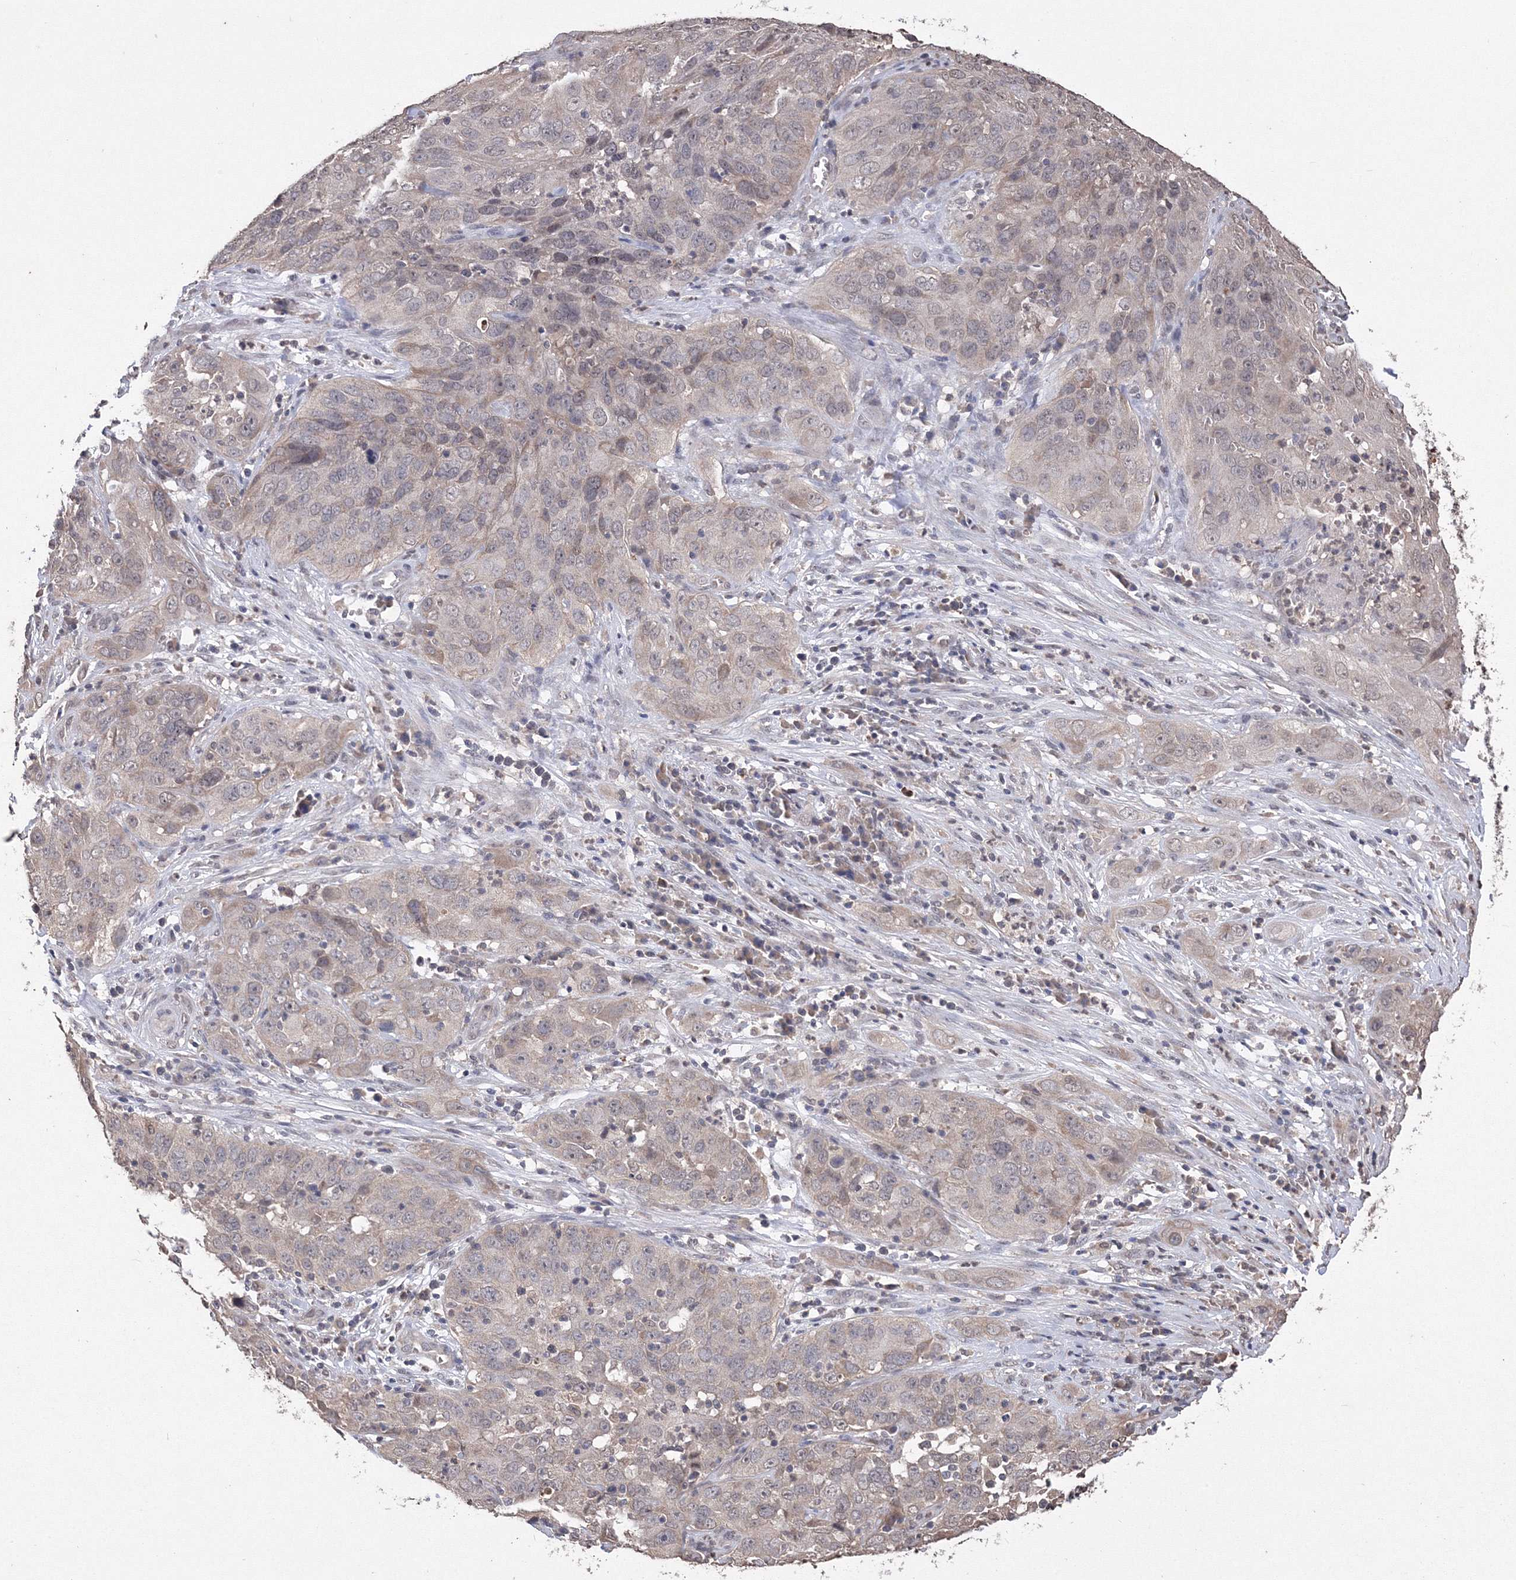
{"staining": {"intensity": "weak", "quantity": "25%-75%", "location": "cytoplasmic/membranous,nuclear"}, "tissue": "cervical cancer", "cell_type": "Tumor cells", "image_type": "cancer", "snomed": [{"axis": "morphology", "description": "Squamous cell carcinoma, NOS"}, {"axis": "topography", "description": "Cervix"}], "caption": "Immunohistochemistry (IHC) of human cervical cancer (squamous cell carcinoma) shows low levels of weak cytoplasmic/membranous and nuclear expression in approximately 25%-75% of tumor cells.", "gene": "GPN1", "patient": {"sex": "female", "age": 32}}